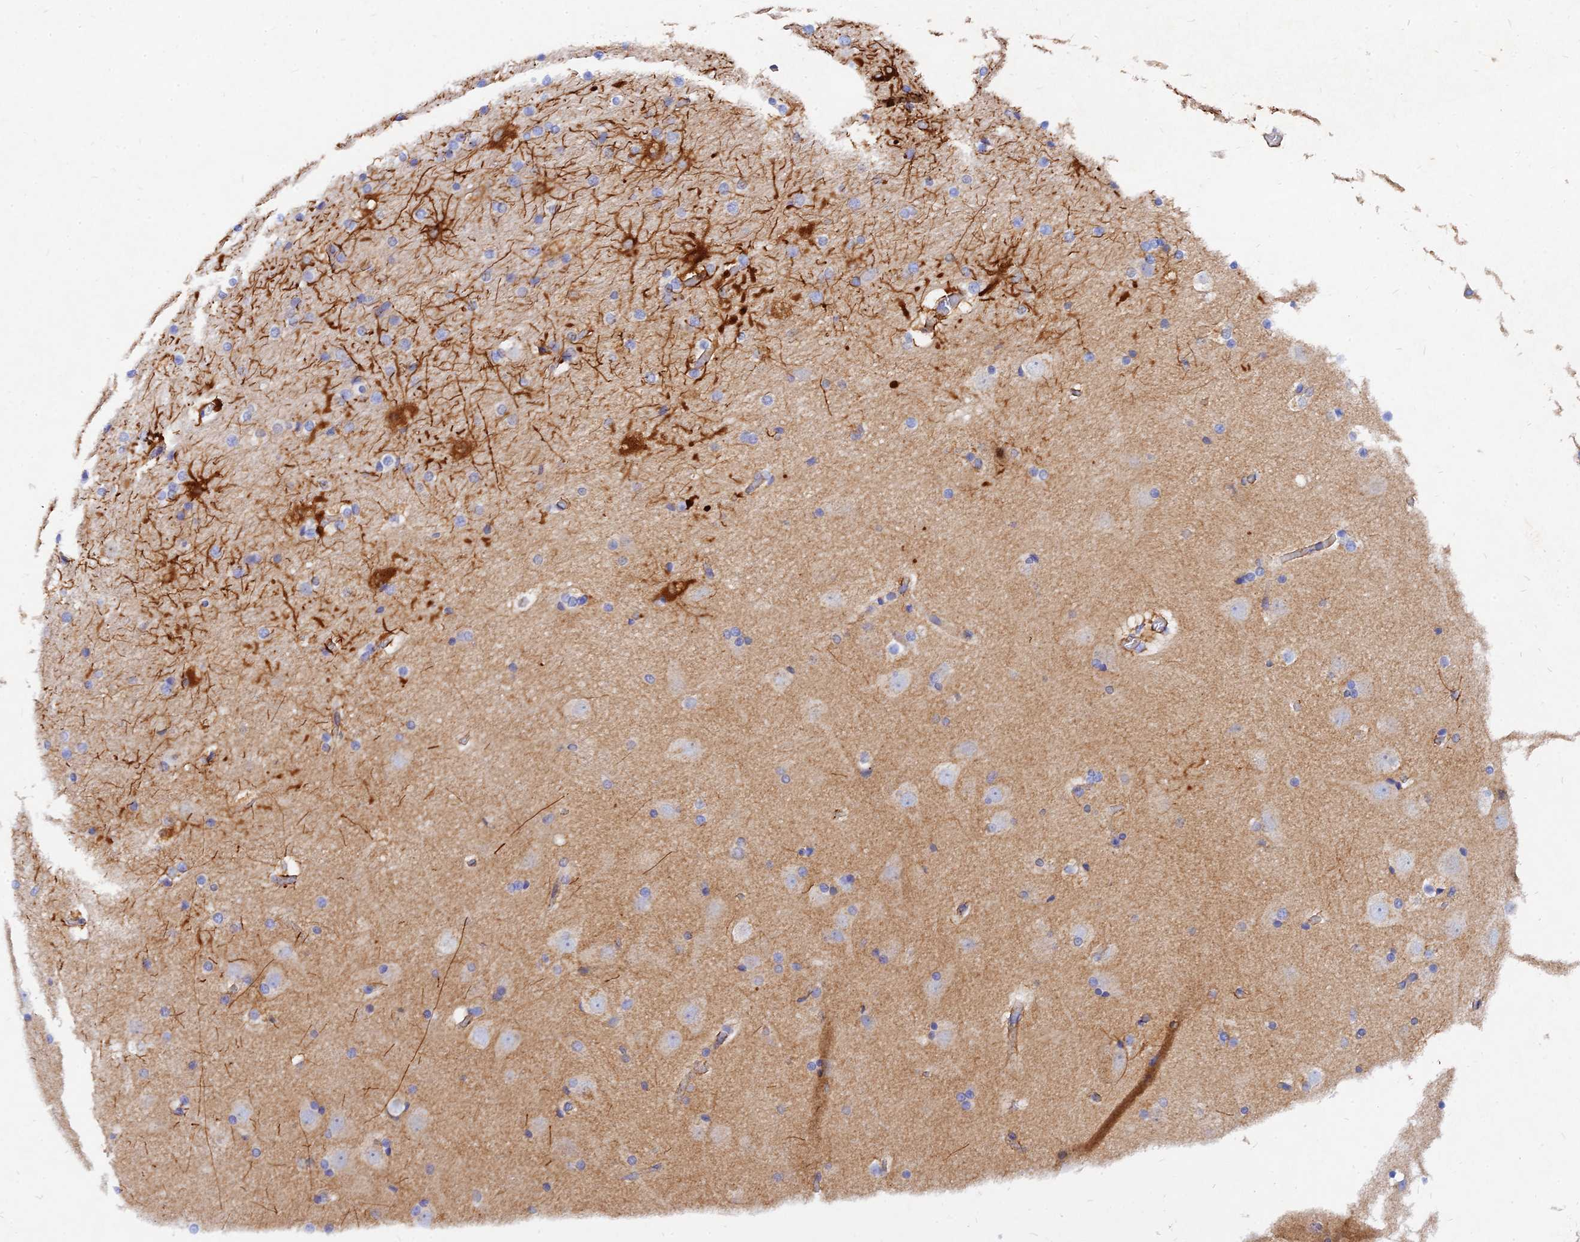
{"staining": {"intensity": "negative", "quantity": "none", "location": "none"}, "tissue": "cerebral cortex", "cell_type": "Endothelial cells", "image_type": "normal", "snomed": [{"axis": "morphology", "description": "Normal tissue, NOS"}, {"axis": "topography", "description": "Cerebral cortex"}], "caption": "The image reveals no significant positivity in endothelial cells of cerebral cortex. Nuclei are stained in blue.", "gene": "MROH1", "patient": {"sex": "male", "age": 57}}